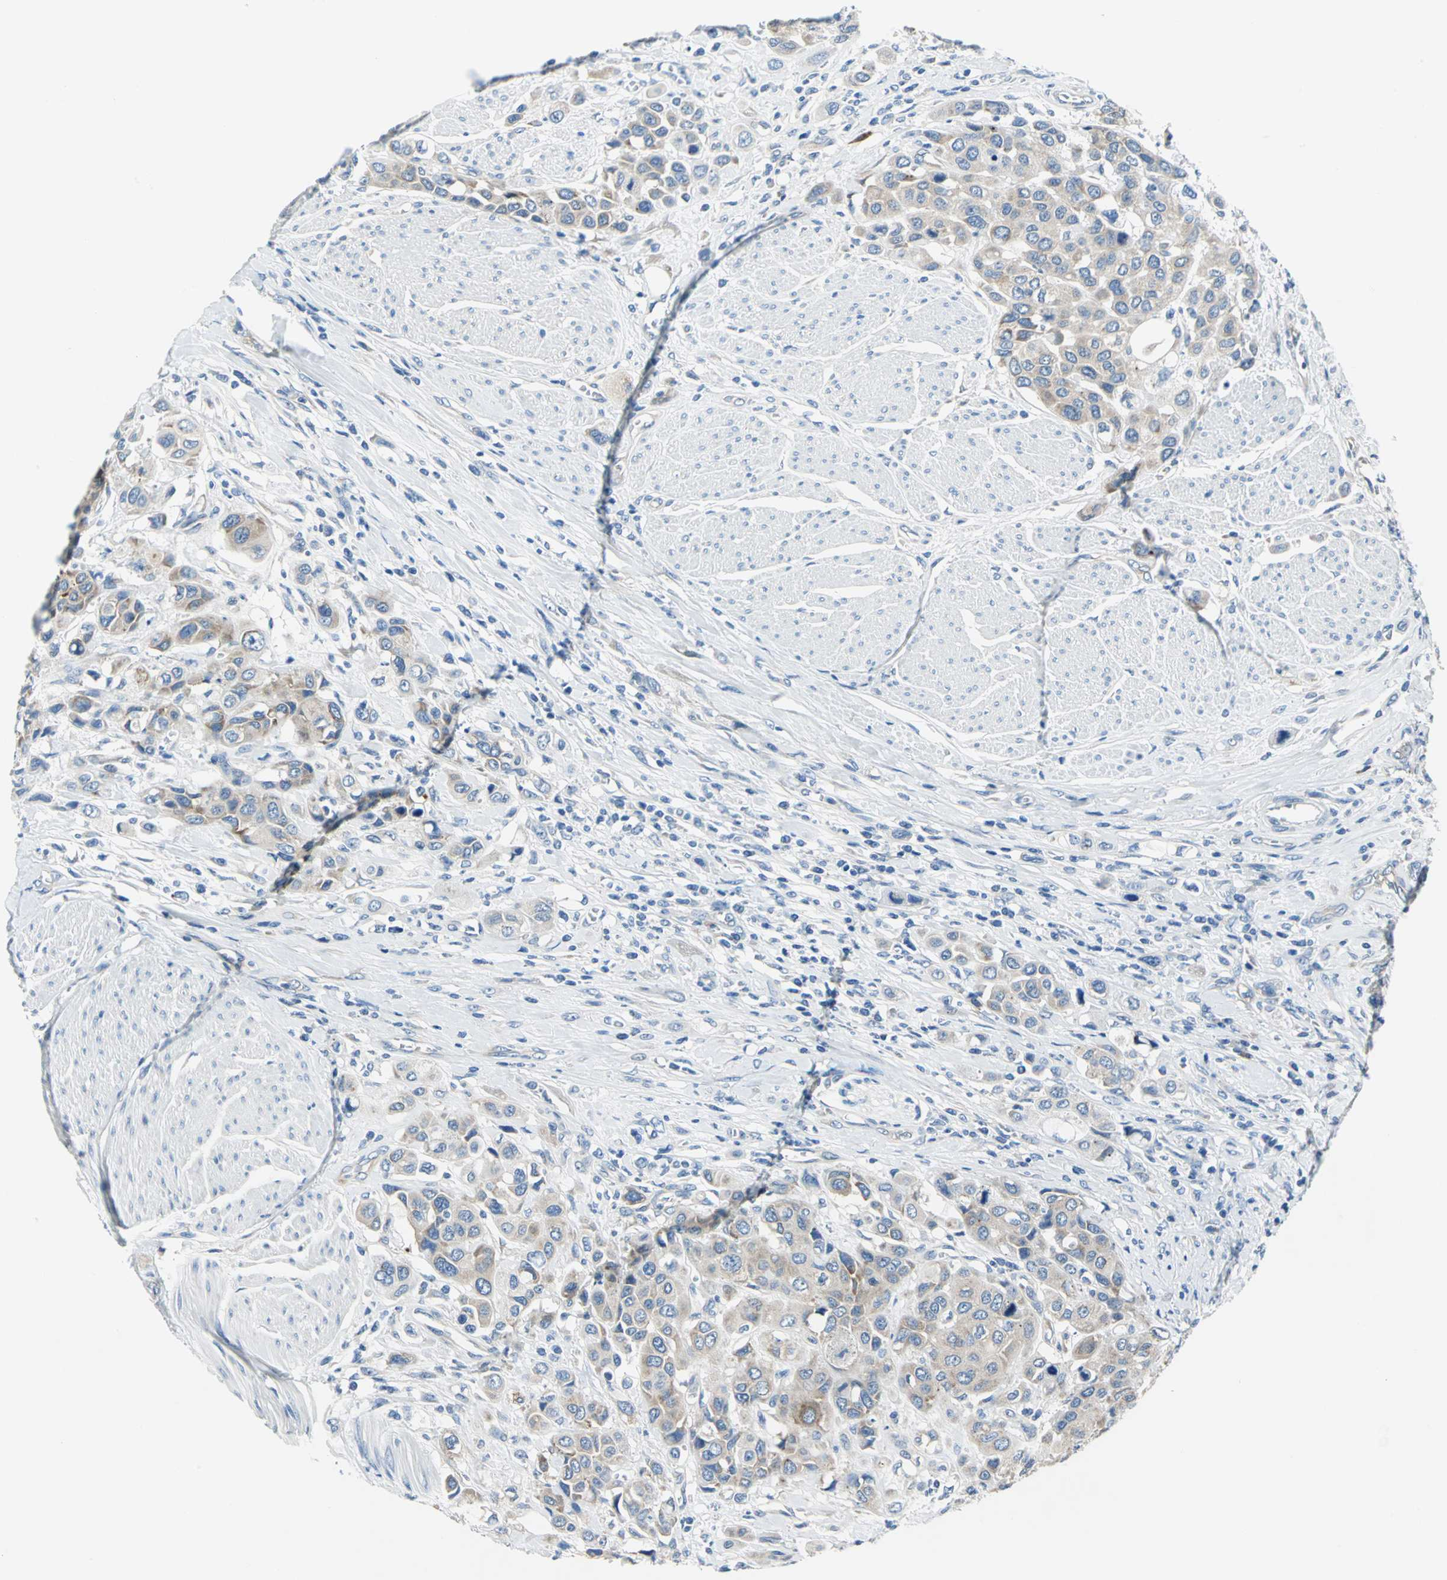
{"staining": {"intensity": "weak", "quantity": "25%-75%", "location": "cytoplasmic/membranous"}, "tissue": "urothelial cancer", "cell_type": "Tumor cells", "image_type": "cancer", "snomed": [{"axis": "morphology", "description": "Urothelial carcinoma, High grade"}, {"axis": "topography", "description": "Urinary bladder"}], "caption": "Weak cytoplasmic/membranous positivity is present in about 25%-75% of tumor cells in urothelial cancer.", "gene": "TRIM25", "patient": {"sex": "male", "age": 50}}